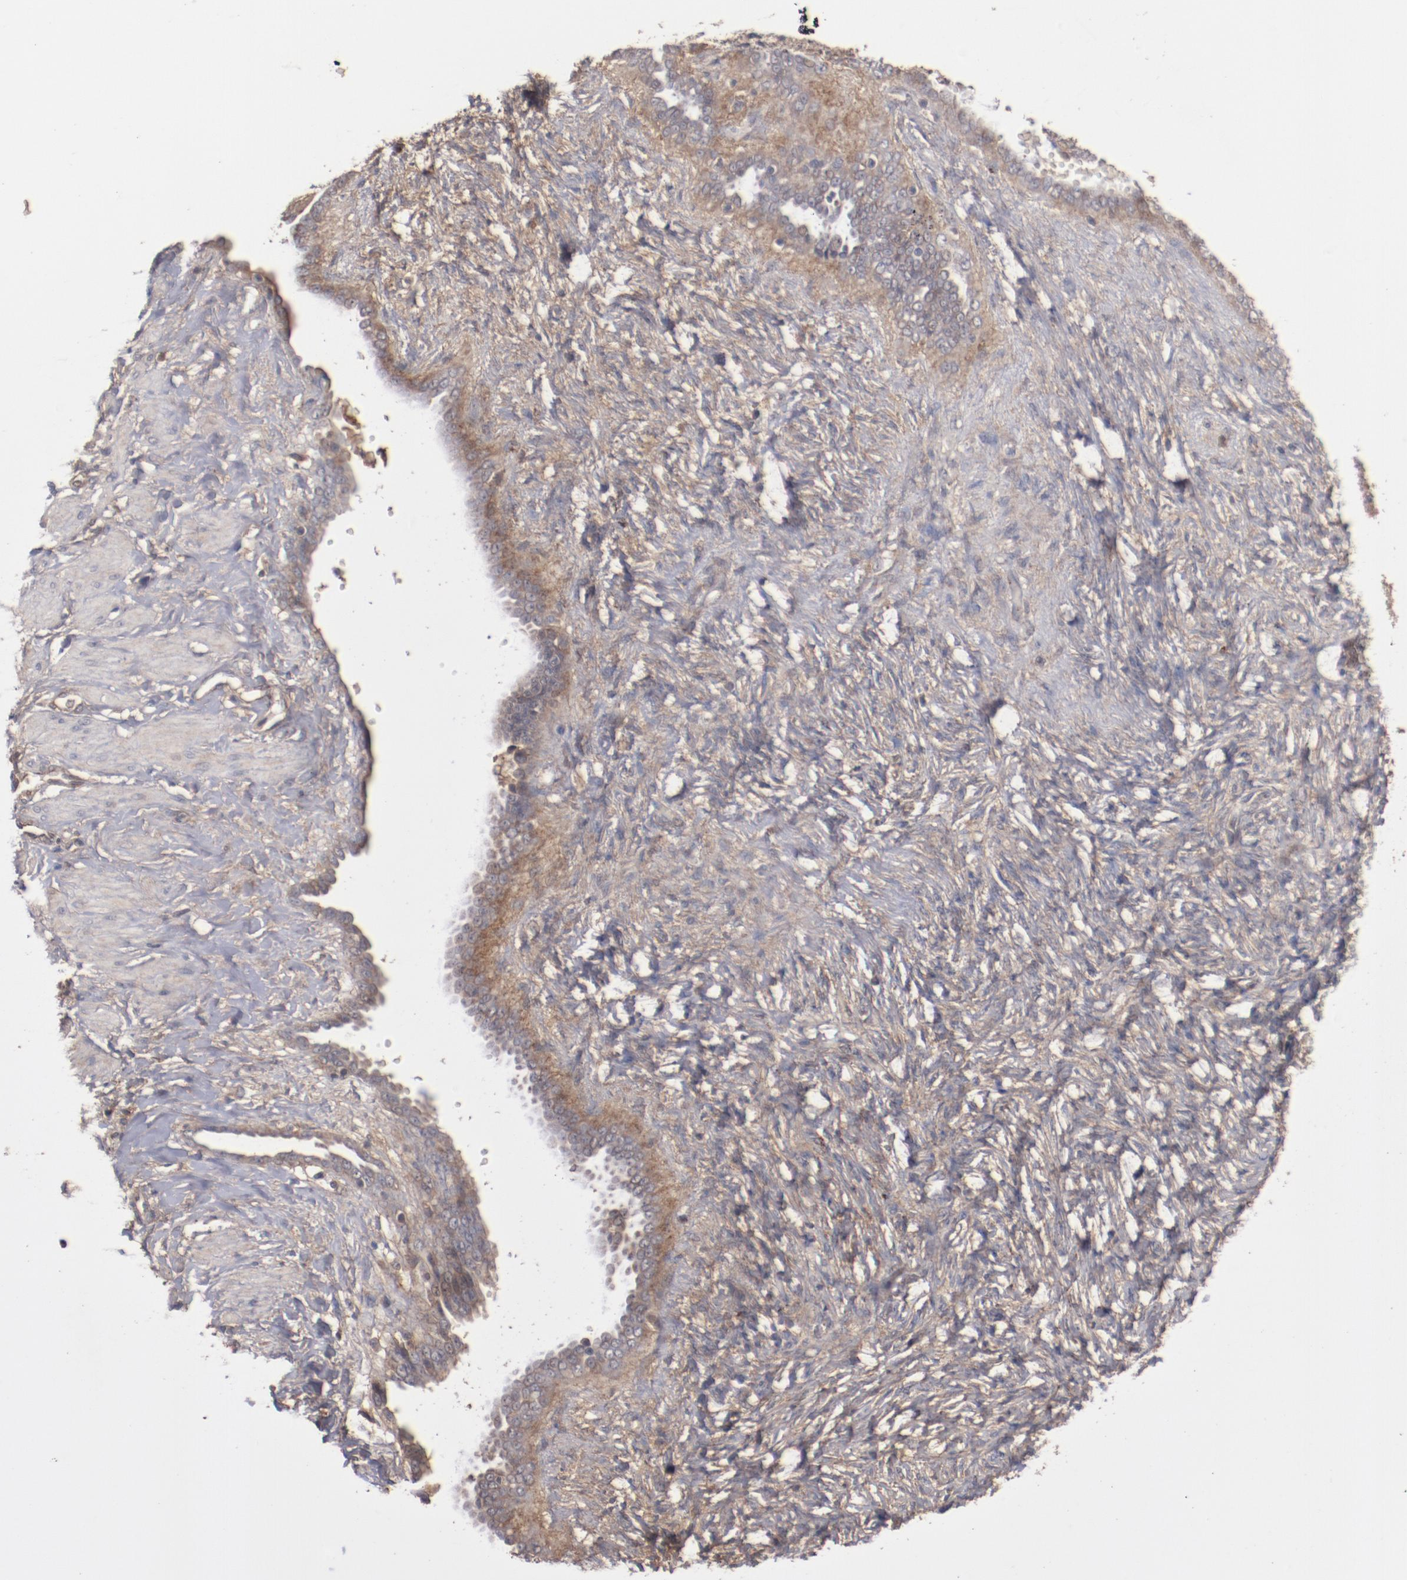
{"staining": {"intensity": "moderate", "quantity": ">75%", "location": "cytoplasmic/membranous"}, "tissue": "ovarian cancer", "cell_type": "Tumor cells", "image_type": "cancer", "snomed": [{"axis": "morphology", "description": "Normal tissue, NOS"}, {"axis": "morphology", "description": "Cystadenocarcinoma, serous, NOS"}, {"axis": "topography", "description": "Ovary"}], "caption": "IHC (DAB (3,3'-diaminobenzidine)) staining of human ovarian cancer (serous cystadenocarcinoma) exhibits moderate cytoplasmic/membranous protein staining in about >75% of tumor cells.", "gene": "DIPK2B", "patient": {"sex": "female", "age": 62}}